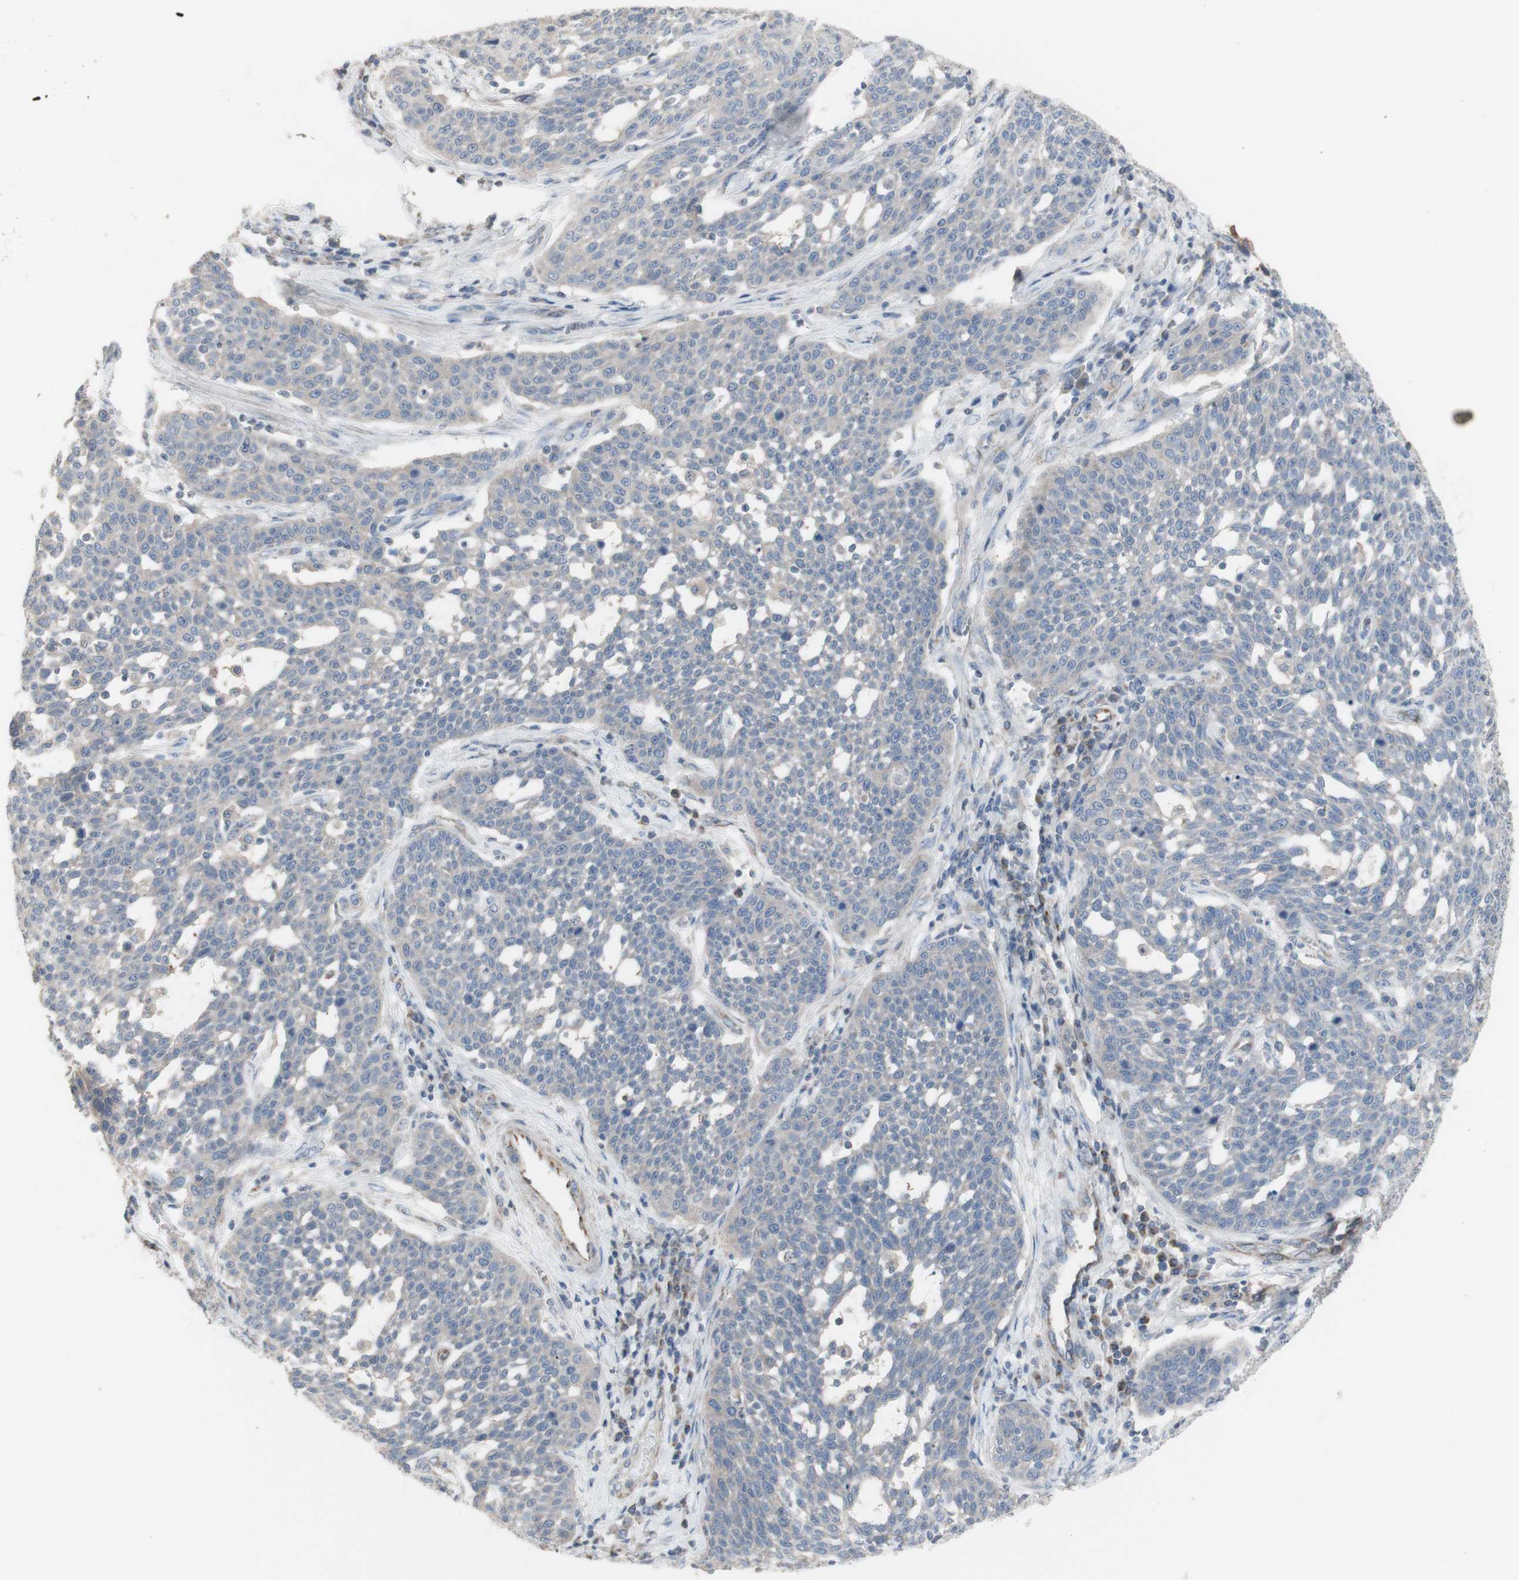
{"staining": {"intensity": "negative", "quantity": "none", "location": "none"}, "tissue": "cervical cancer", "cell_type": "Tumor cells", "image_type": "cancer", "snomed": [{"axis": "morphology", "description": "Squamous cell carcinoma, NOS"}, {"axis": "topography", "description": "Cervix"}], "caption": "IHC histopathology image of human cervical cancer stained for a protein (brown), which reveals no expression in tumor cells. Brightfield microscopy of immunohistochemistry (IHC) stained with DAB (brown) and hematoxylin (blue), captured at high magnification.", "gene": "C3orf52", "patient": {"sex": "female", "age": 34}}